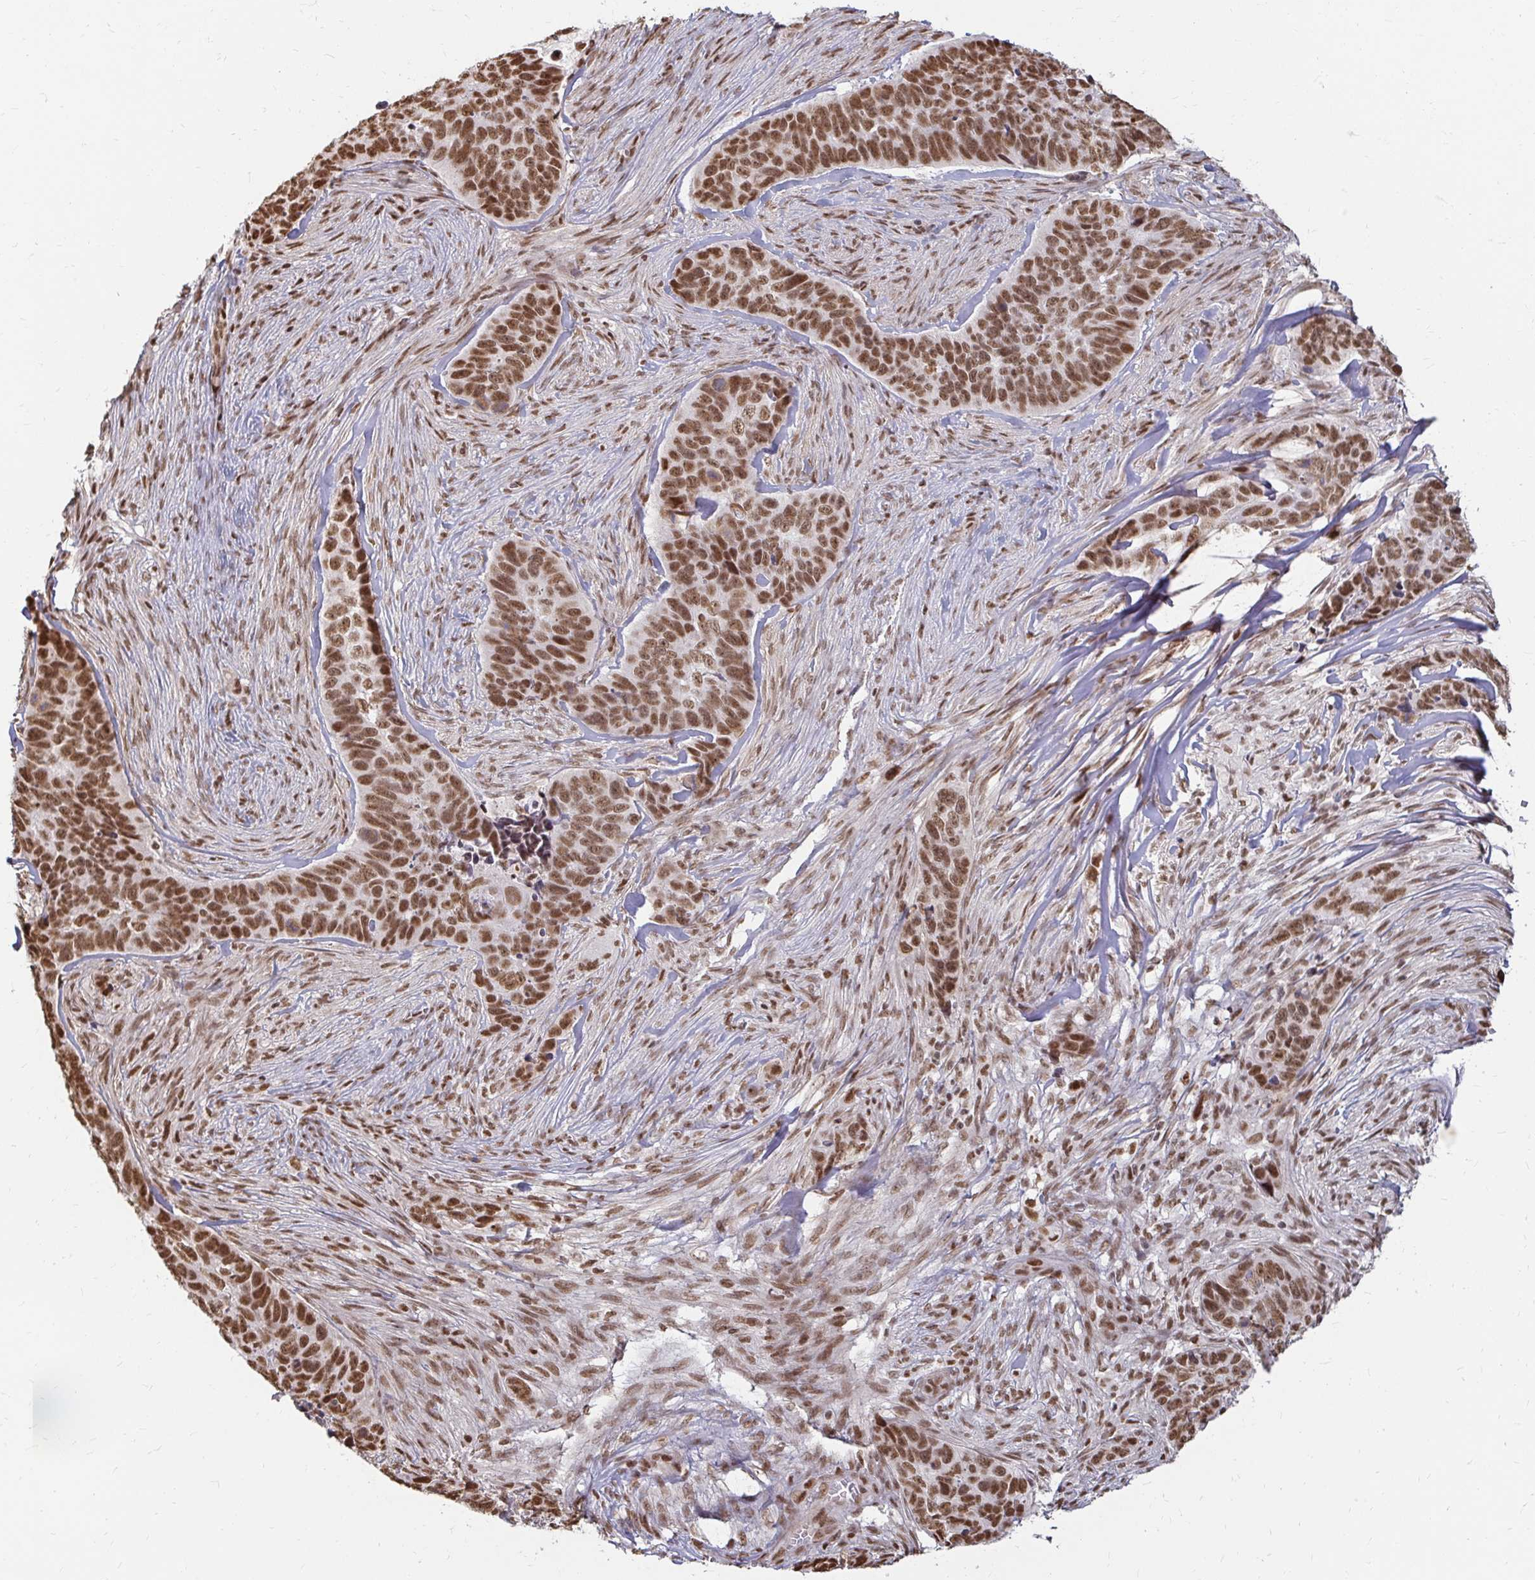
{"staining": {"intensity": "strong", "quantity": ">75%", "location": "nuclear"}, "tissue": "skin cancer", "cell_type": "Tumor cells", "image_type": "cancer", "snomed": [{"axis": "morphology", "description": "Basal cell carcinoma"}, {"axis": "topography", "description": "Skin"}], "caption": "A brown stain shows strong nuclear positivity of a protein in skin cancer tumor cells. Using DAB (3,3'-diaminobenzidine) (brown) and hematoxylin (blue) stains, captured at high magnification using brightfield microscopy.", "gene": "HNRNPU", "patient": {"sex": "female", "age": 82}}